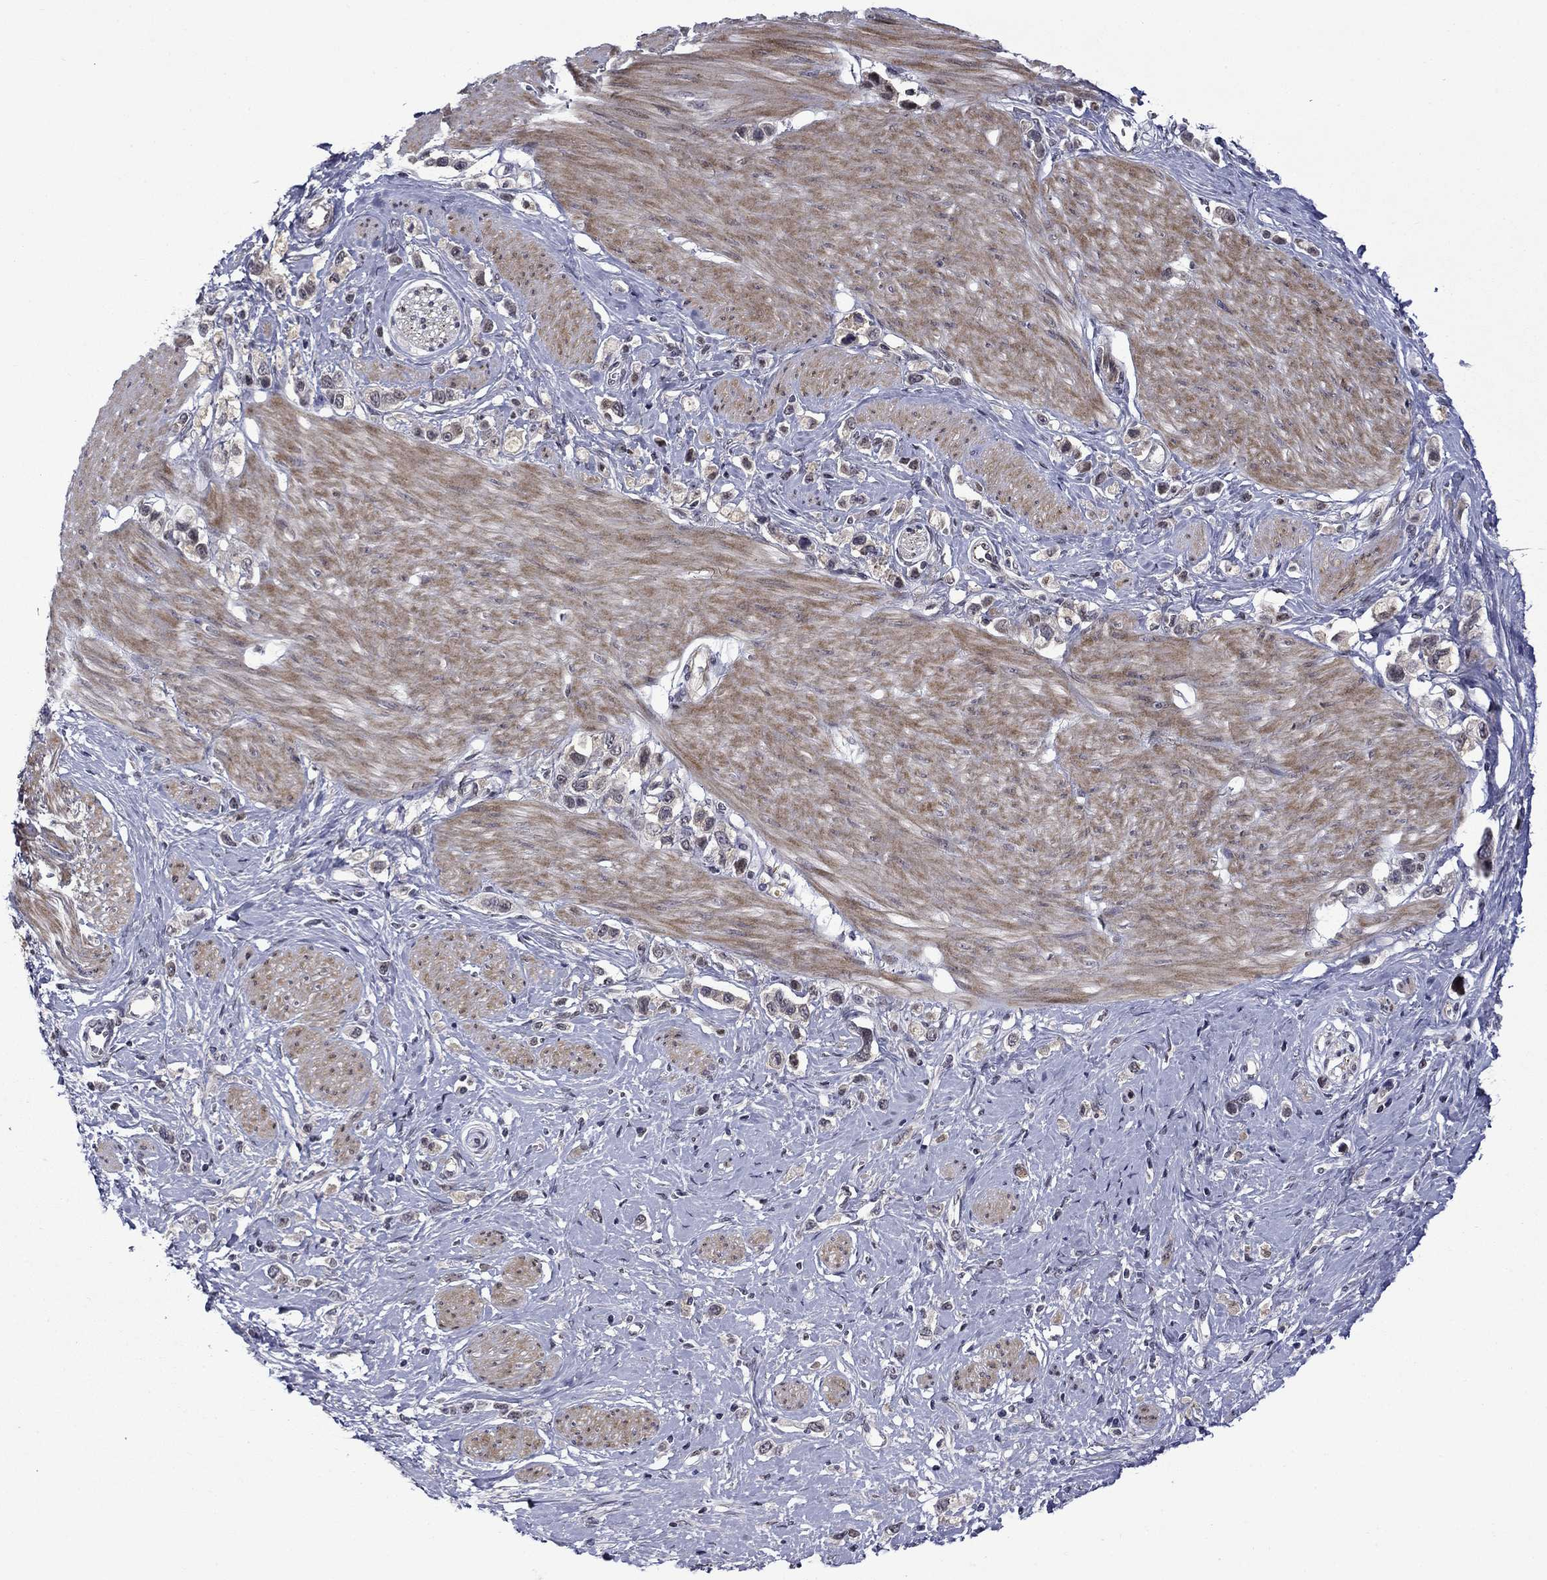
{"staining": {"intensity": "negative", "quantity": "none", "location": "none"}, "tissue": "stomach cancer", "cell_type": "Tumor cells", "image_type": "cancer", "snomed": [{"axis": "morphology", "description": "Normal tissue, NOS"}, {"axis": "morphology", "description": "Adenocarcinoma, NOS"}, {"axis": "morphology", "description": "Adenocarcinoma, High grade"}, {"axis": "topography", "description": "Stomach, upper"}, {"axis": "topography", "description": "Stomach"}], "caption": "Immunohistochemistry (IHC) image of stomach cancer stained for a protein (brown), which exhibits no expression in tumor cells.", "gene": "B3GAT1", "patient": {"sex": "female", "age": 65}}